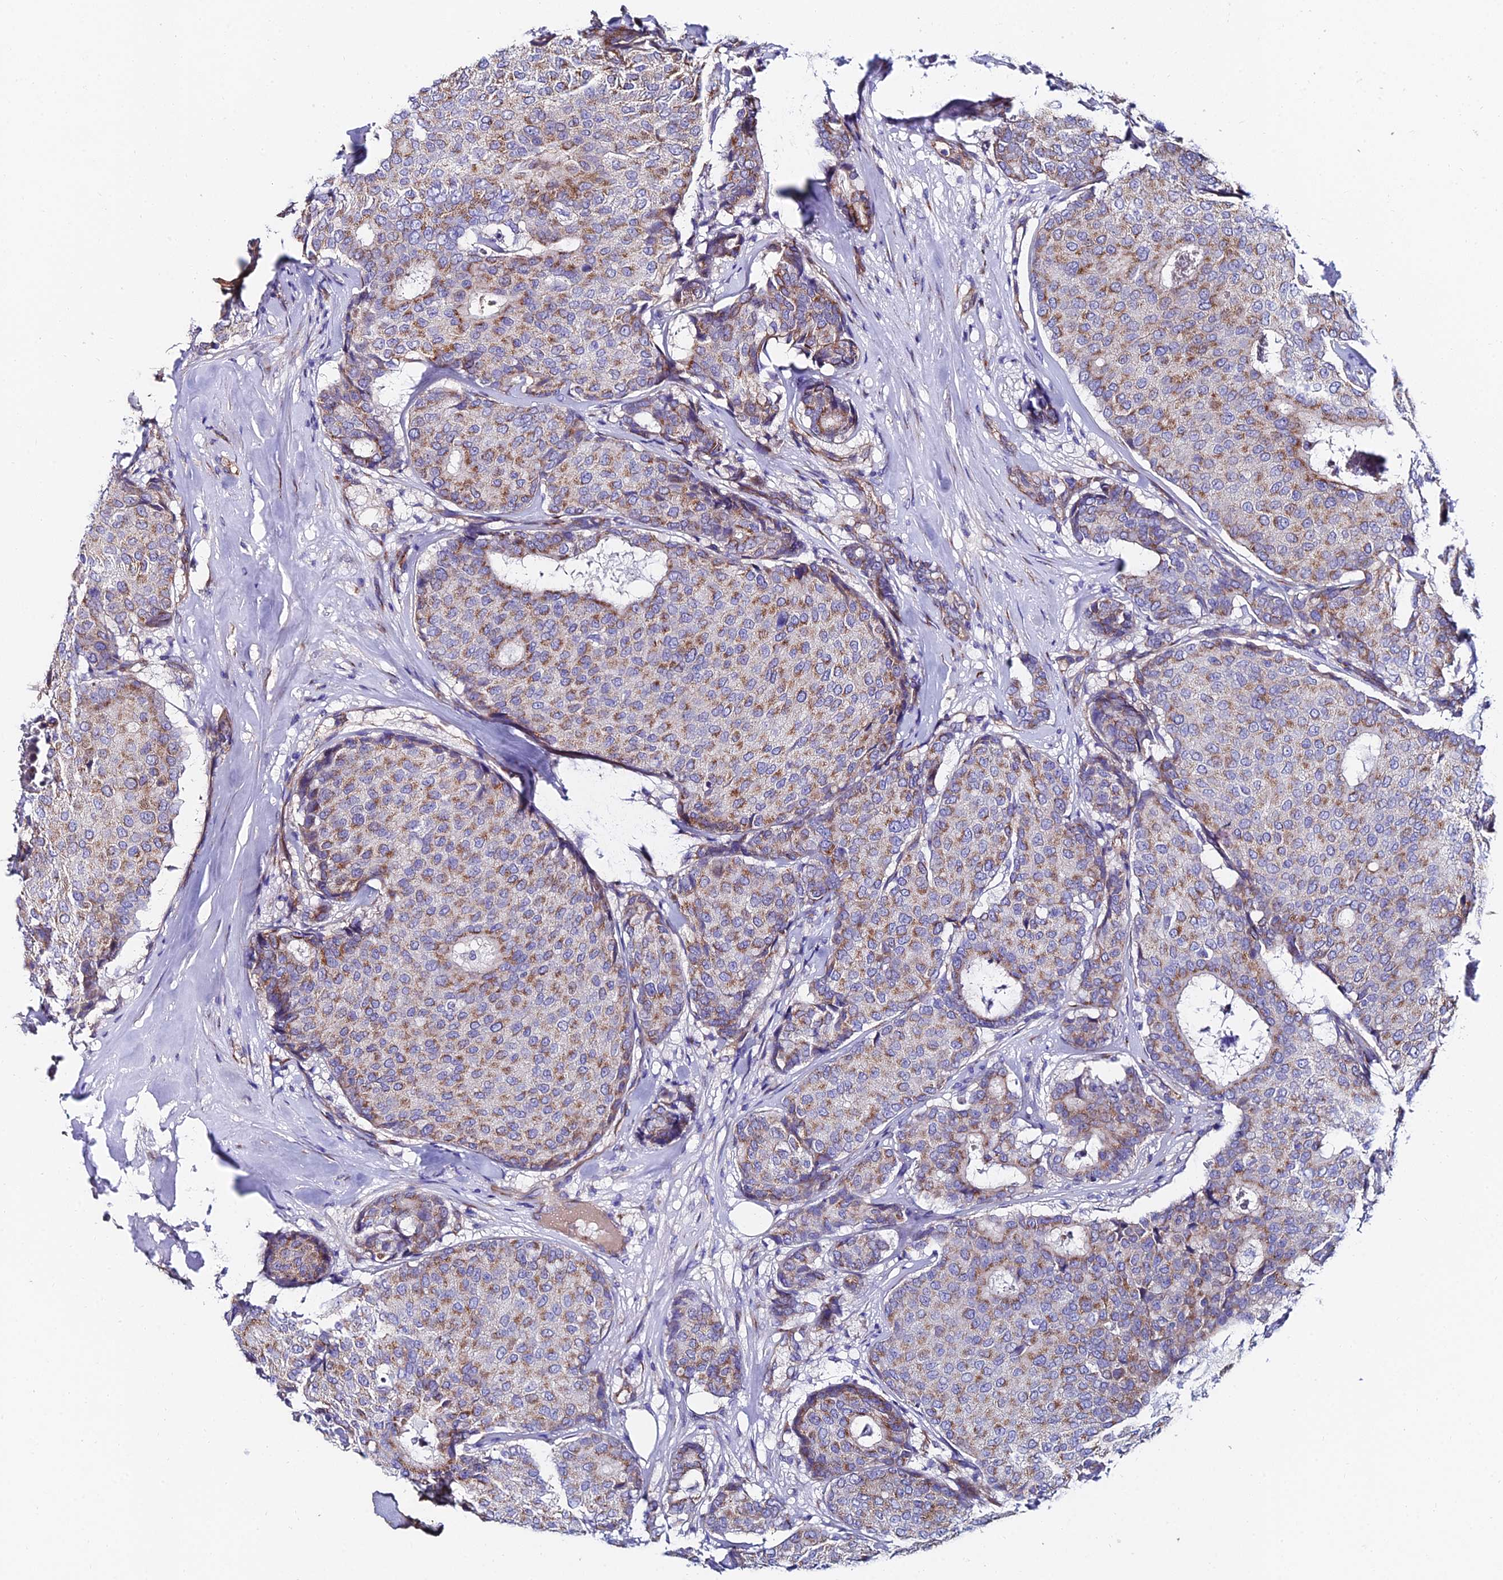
{"staining": {"intensity": "moderate", "quantity": "25%-75%", "location": "cytoplasmic/membranous"}, "tissue": "breast cancer", "cell_type": "Tumor cells", "image_type": "cancer", "snomed": [{"axis": "morphology", "description": "Duct carcinoma"}, {"axis": "topography", "description": "Breast"}], "caption": "Moderate cytoplasmic/membranous protein staining is appreciated in about 25%-75% of tumor cells in invasive ductal carcinoma (breast).", "gene": "ADGRF3", "patient": {"sex": "female", "age": 75}}